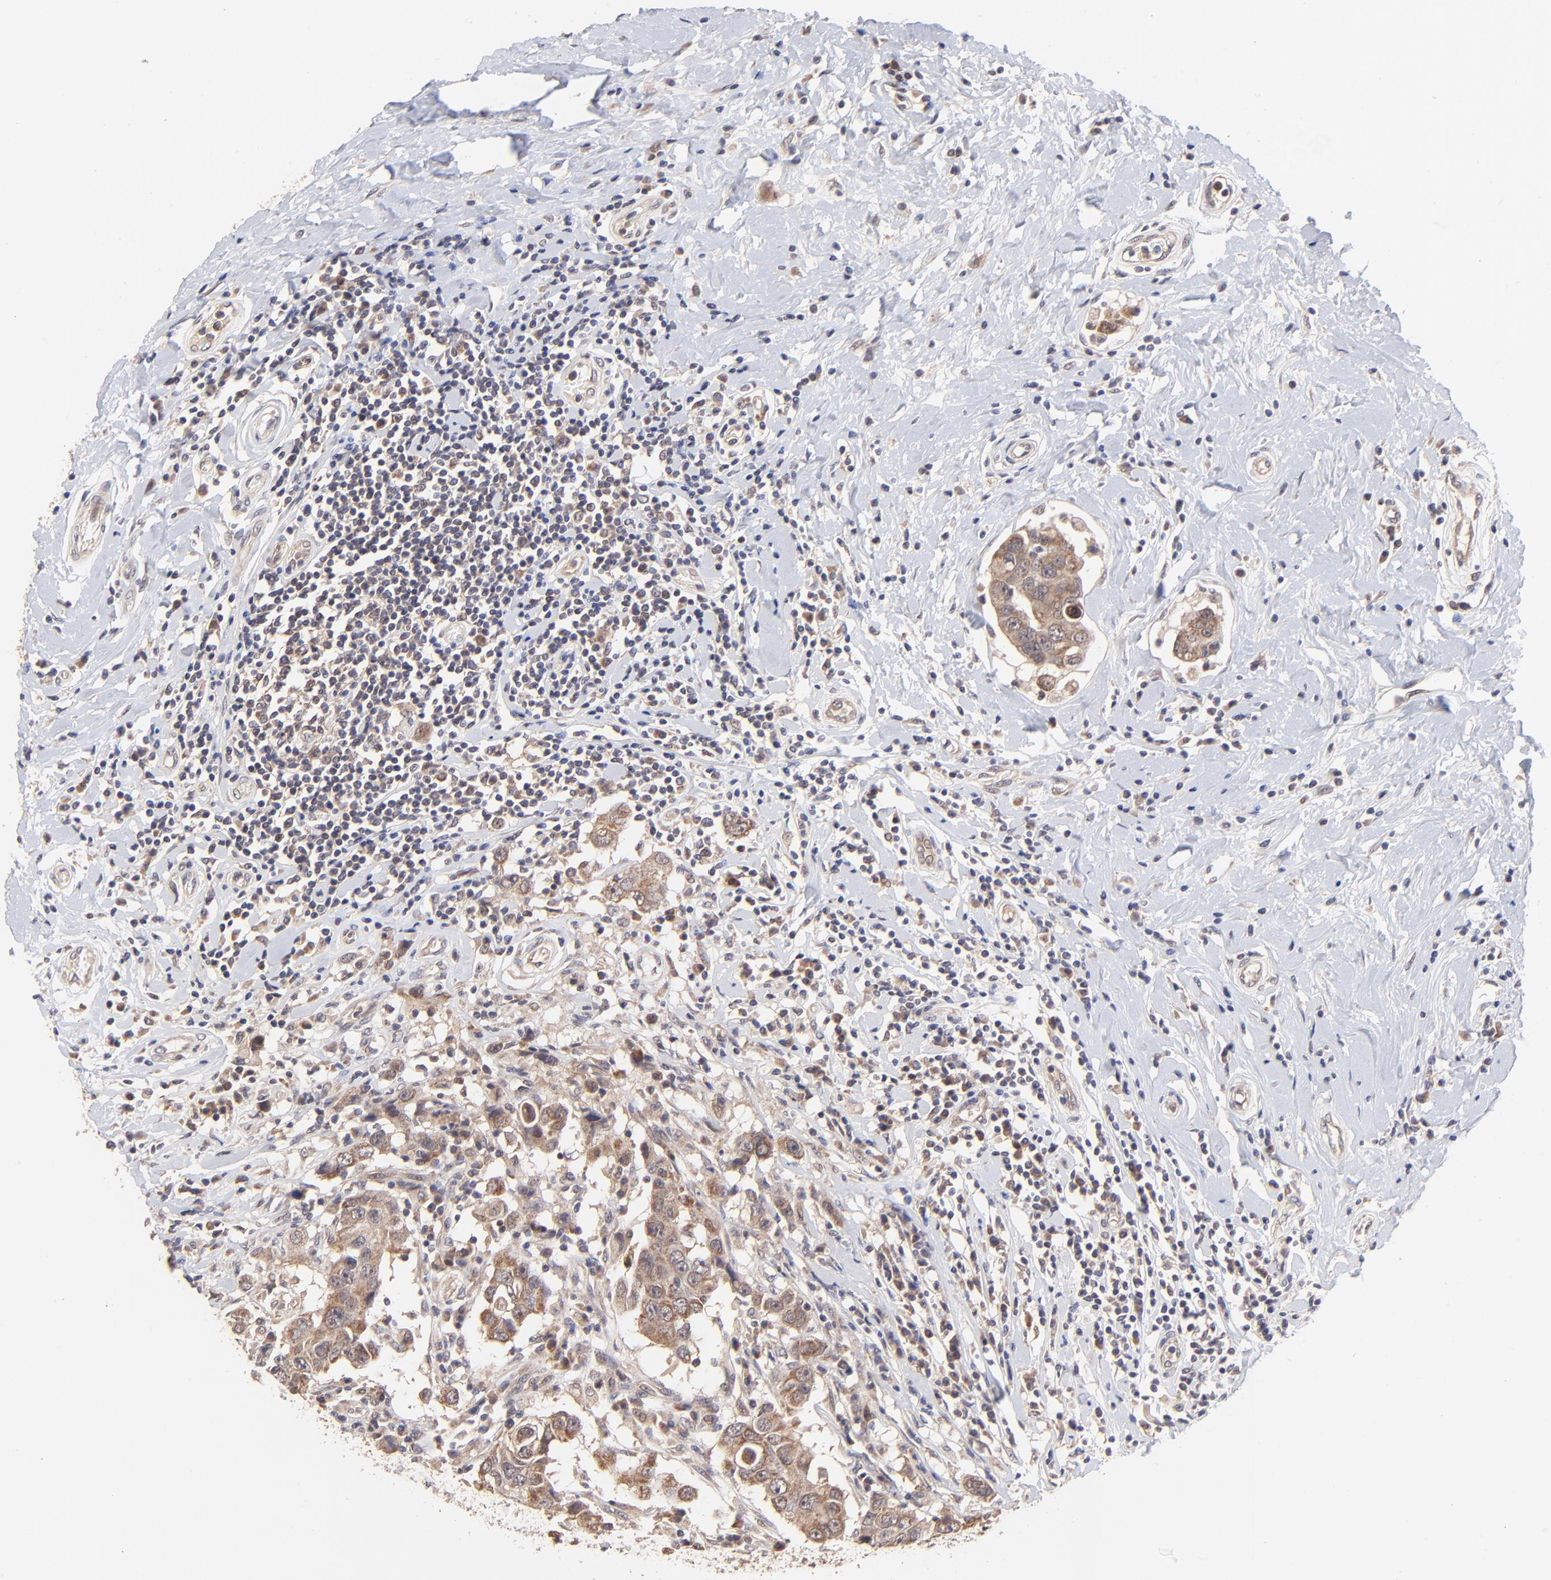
{"staining": {"intensity": "moderate", "quantity": ">75%", "location": "cytoplasmic/membranous"}, "tissue": "breast cancer", "cell_type": "Tumor cells", "image_type": "cancer", "snomed": [{"axis": "morphology", "description": "Duct carcinoma"}, {"axis": "topography", "description": "Breast"}], "caption": "Protein analysis of breast cancer tissue exhibits moderate cytoplasmic/membranous expression in approximately >75% of tumor cells.", "gene": "BAIAP2L2", "patient": {"sex": "female", "age": 27}}